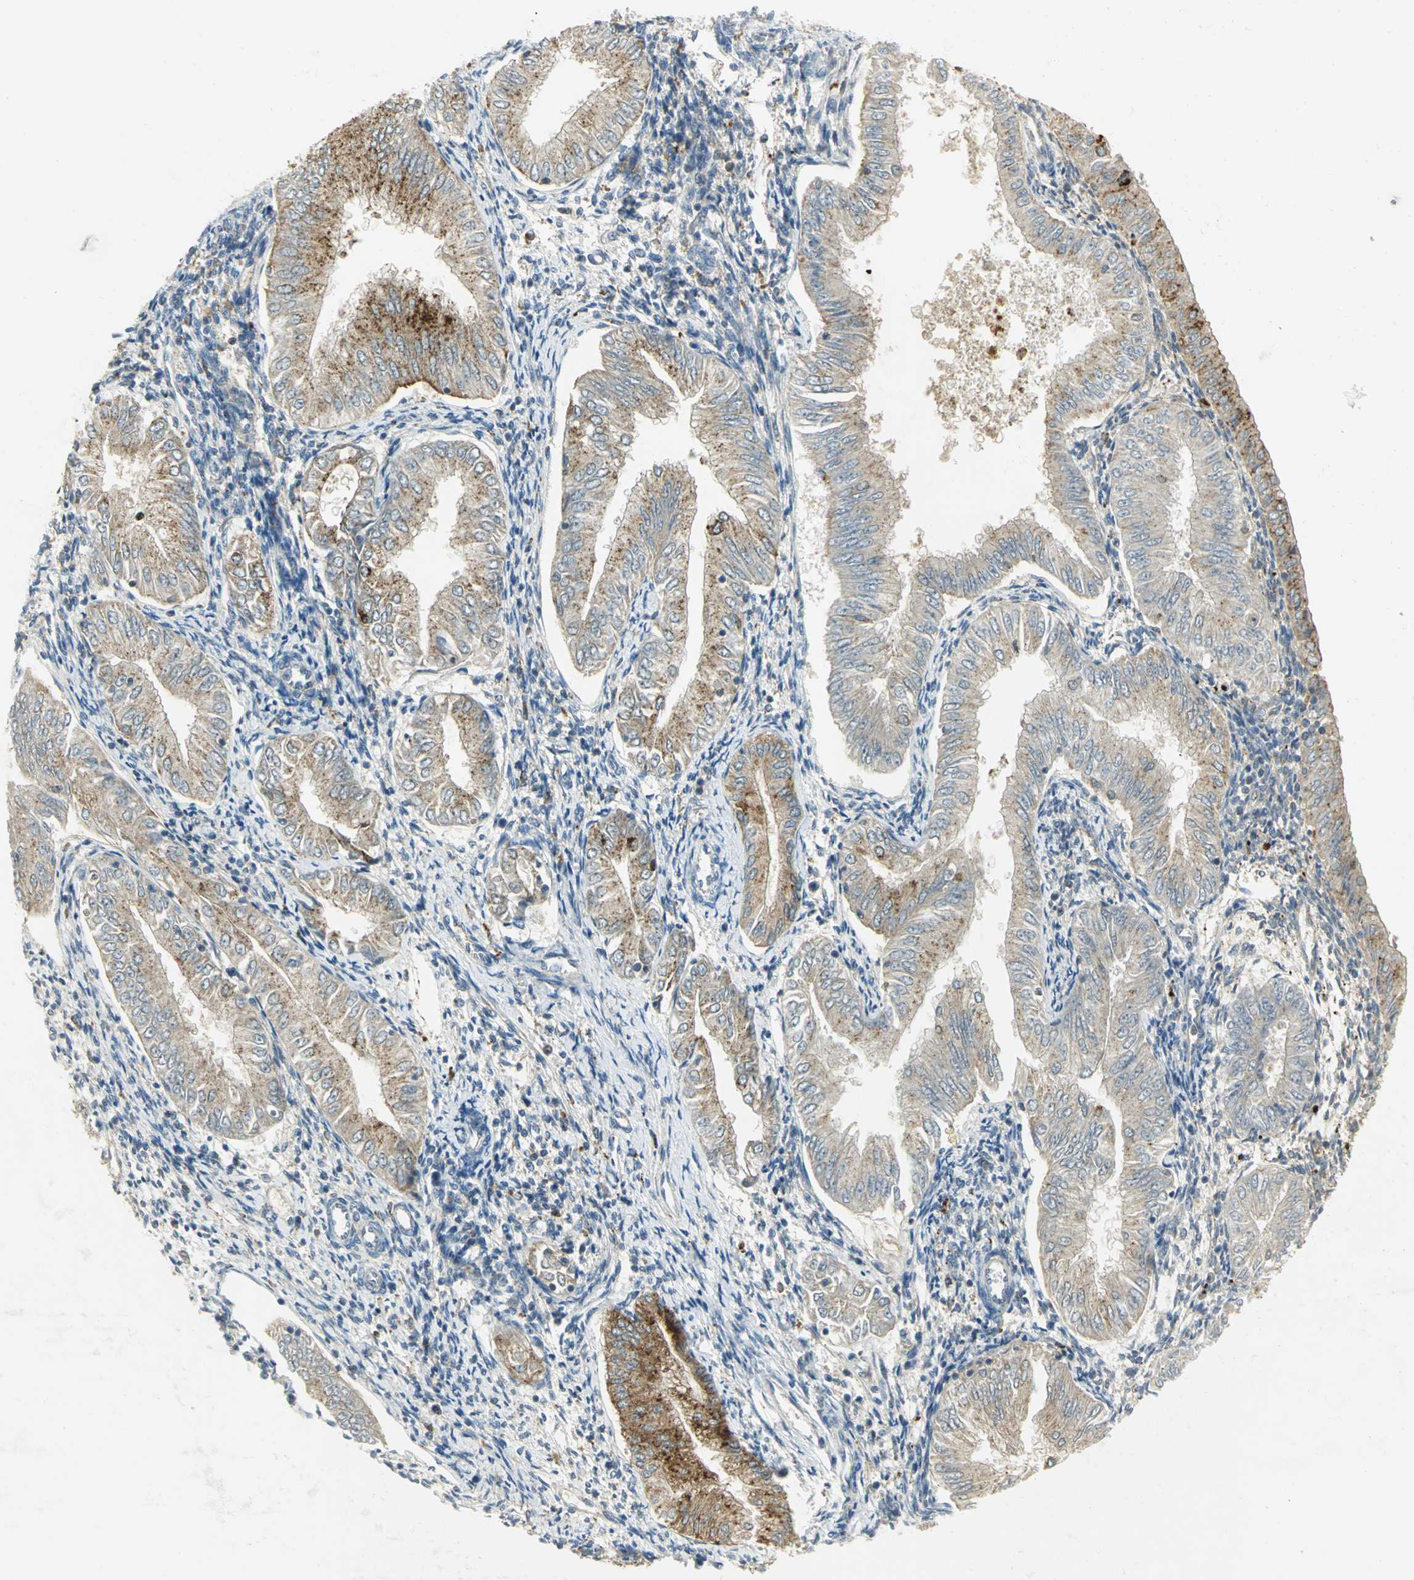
{"staining": {"intensity": "strong", "quantity": "25%-75%", "location": "cytoplasmic/membranous"}, "tissue": "endometrial cancer", "cell_type": "Tumor cells", "image_type": "cancer", "snomed": [{"axis": "morphology", "description": "Adenocarcinoma, NOS"}, {"axis": "topography", "description": "Endometrium"}], "caption": "A high-resolution micrograph shows immunohistochemistry staining of endometrial cancer (adenocarcinoma), which exhibits strong cytoplasmic/membranous expression in approximately 25%-75% of tumor cells.", "gene": "ARSA", "patient": {"sex": "female", "age": 53}}